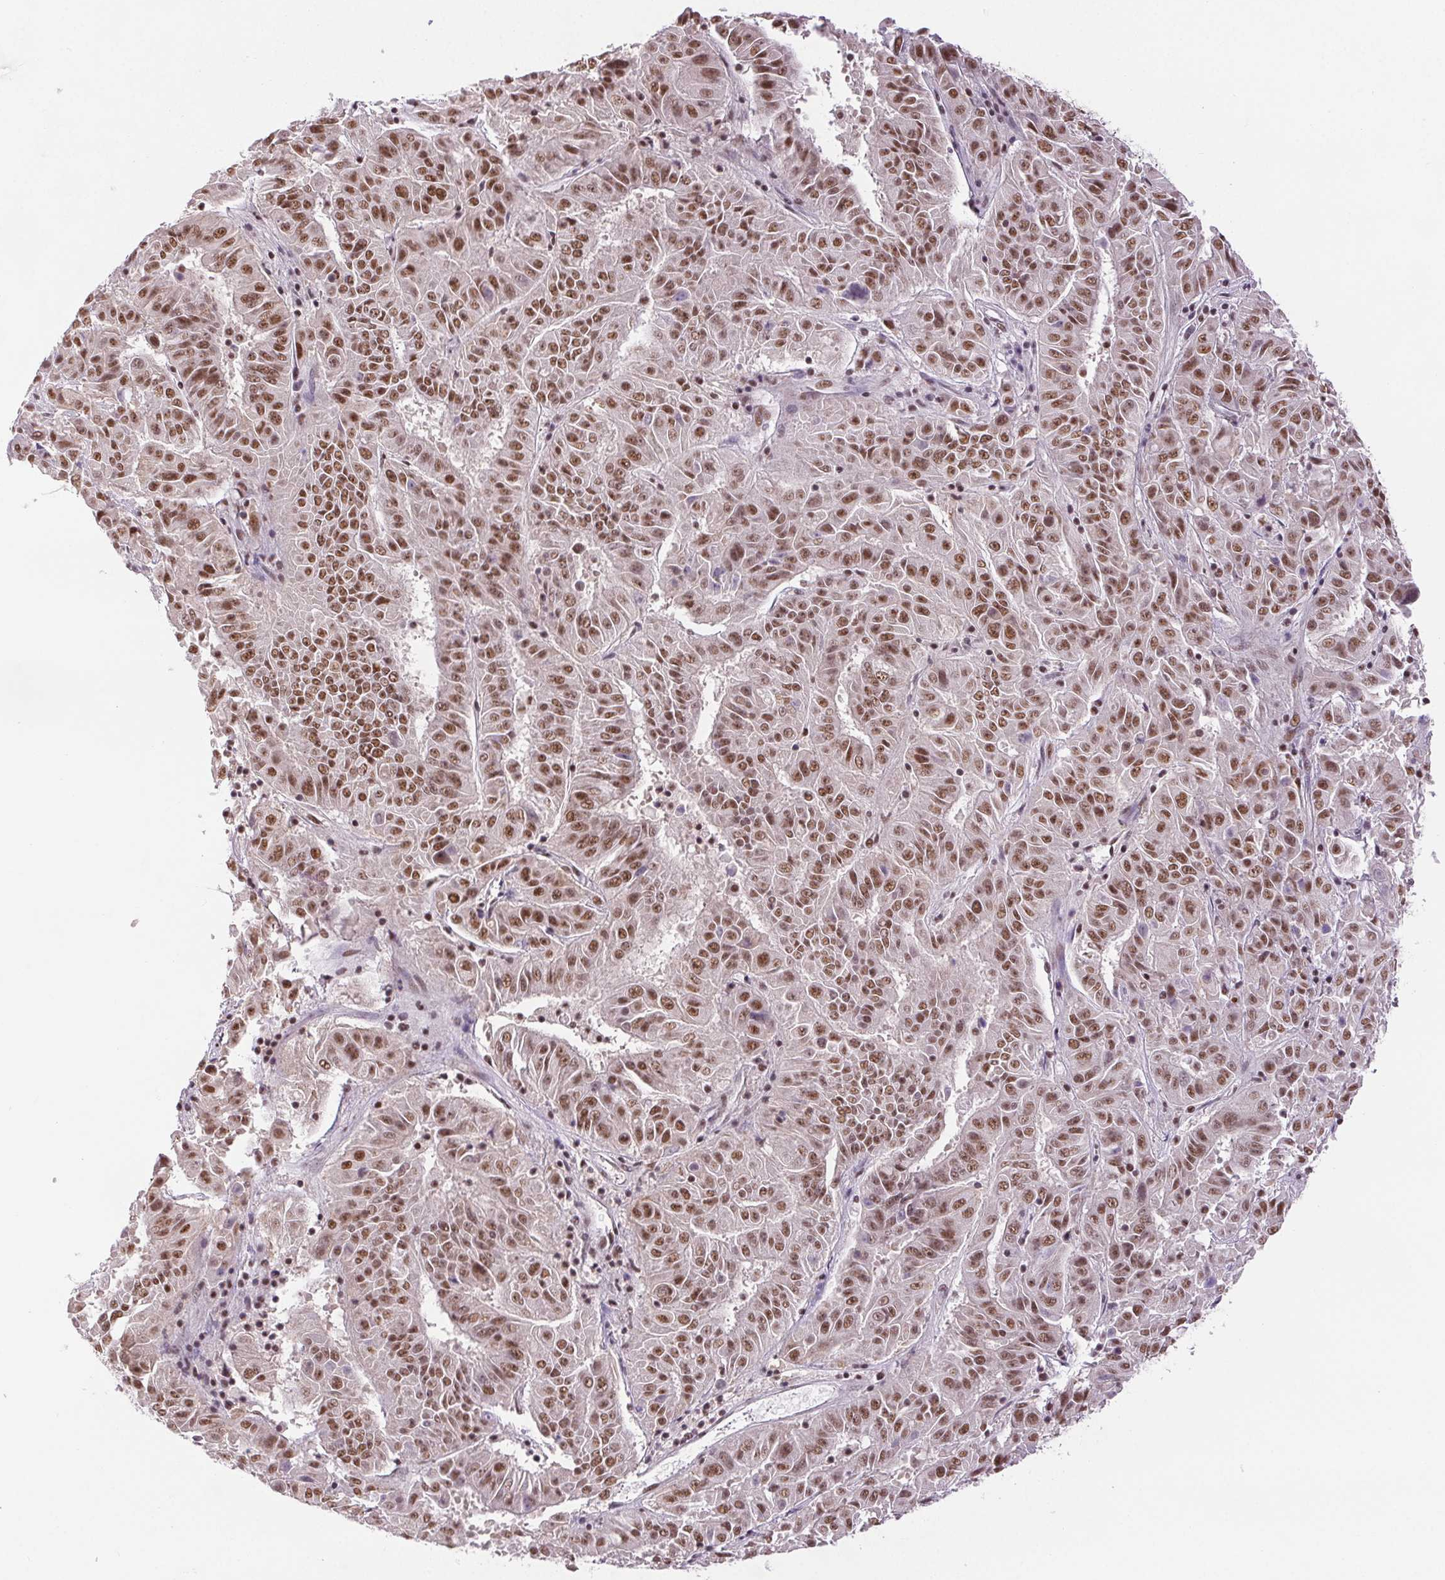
{"staining": {"intensity": "moderate", "quantity": ">75%", "location": "nuclear"}, "tissue": "pancreatic cancer", "cell_type": "Tumor cells", "image_type": "cancer", "snomed": [{"axis": "morphology", "description": "Adenocarcinoma, NOS"}, {"axis": "topography", "description": "Pancreas"}], "caption": "IHC photomicrograph of human pancreatic adenocarcinoma stained for a protein (brown), which reveals medium levels of moderate nuclear positivity in approximately >75% of tumor cells.", "gene": "IK", "patient": {"sex": "male", "age": 63}}